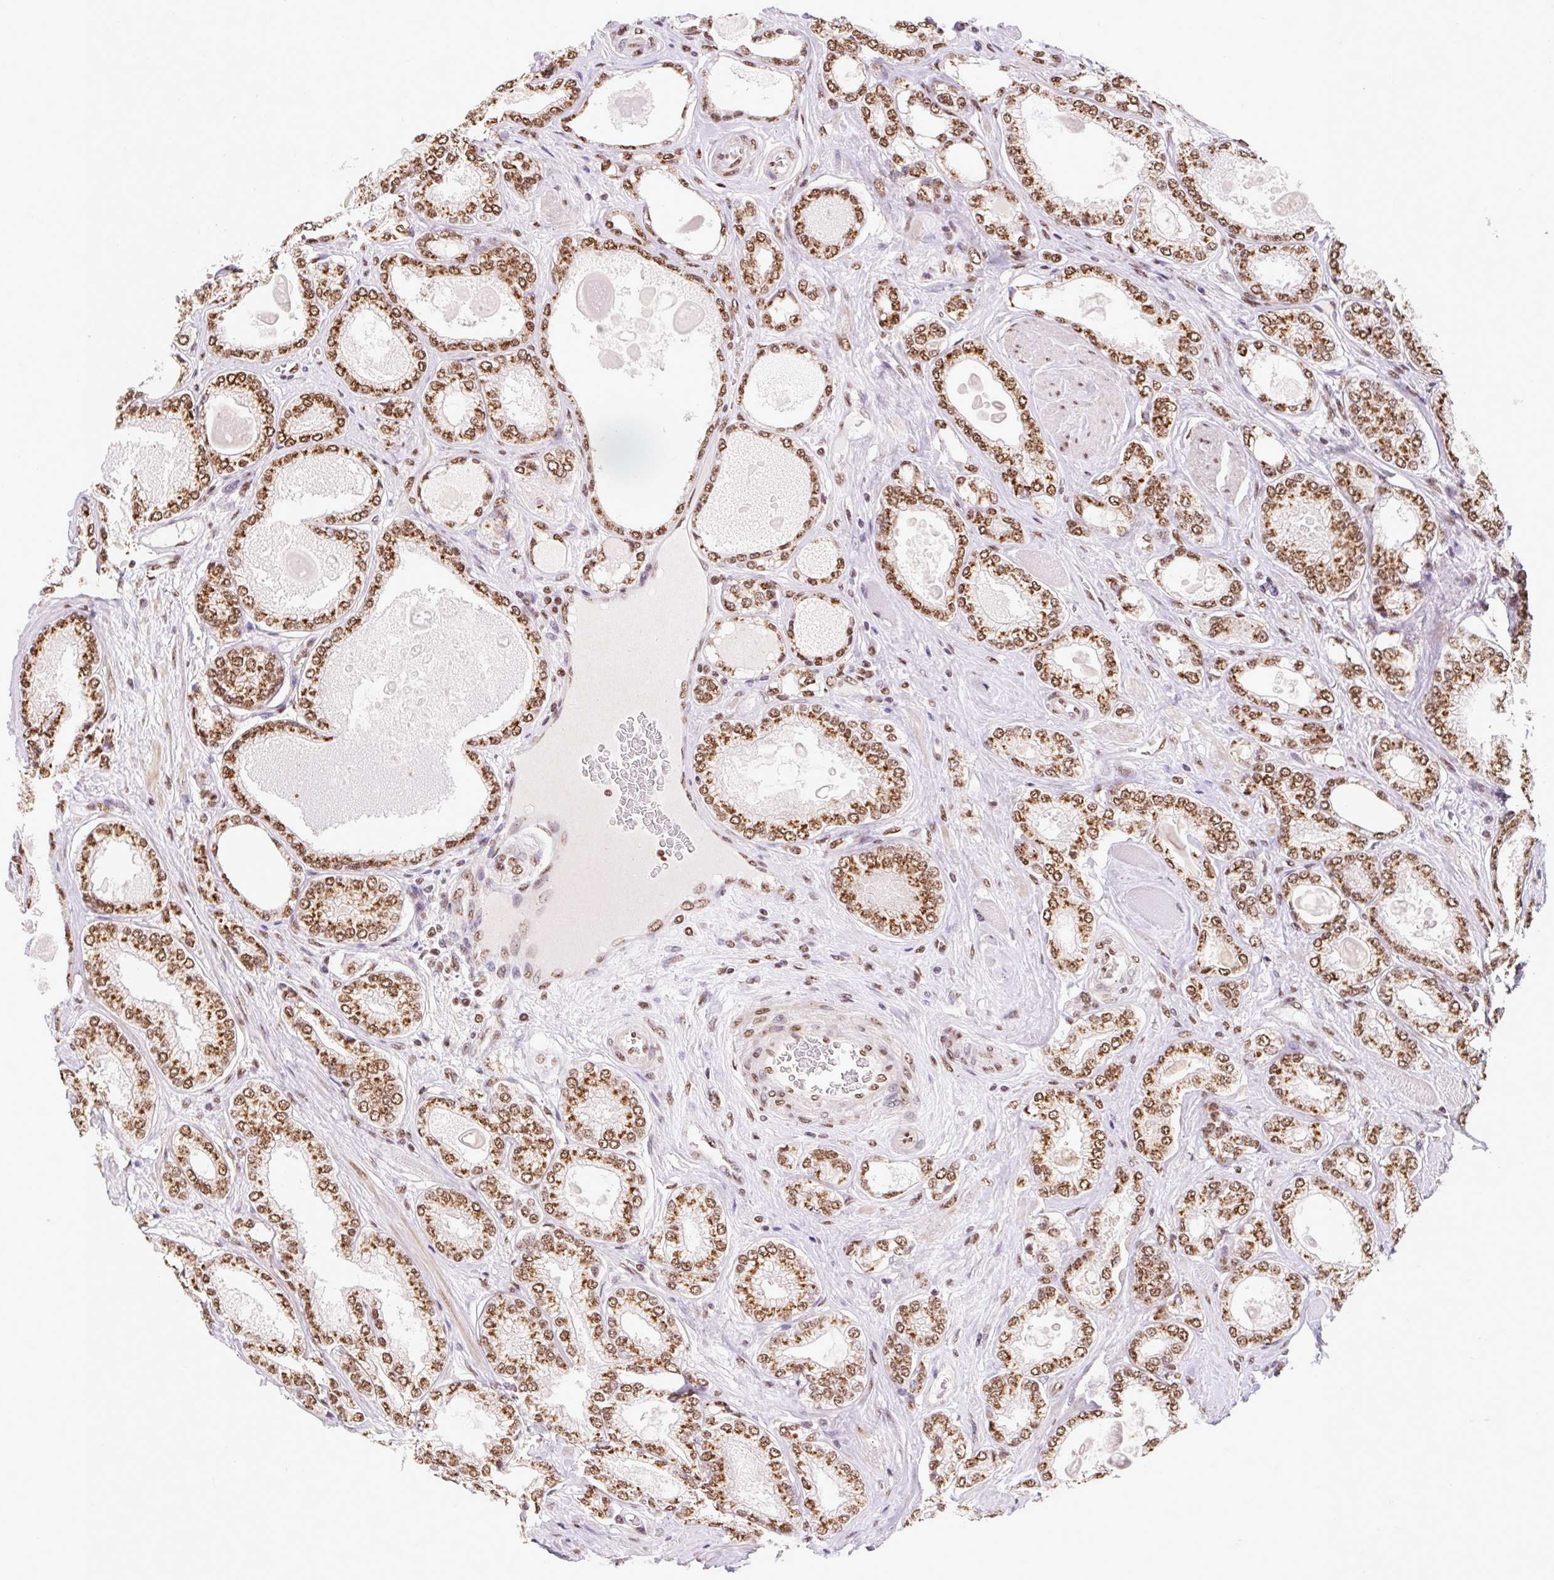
{"staining": {"intensity": "moderate", "quantity": ">75%", "location": "nuclear"}, "tissue": "prostate cancer", "cell_type": "Tumor cells", "image_type": "cancer", "snomed": [{"axis": "morphology", "description": "Adenocarcinoma, High grade"}, {"axis": "topography", "description": "Prostate"}], "caption": "Prostate cancer (high-grade adenocarcinoma) tissue shows moderate nuclear staining in approximately >75% of tumor cells, visualized by immunohistochemistry. (DAB (3,3'-diaminobenzidine) IHC, brown staining for protein, blue staining for nuclei).", "gene": "BICRA", "patient": {"sex": "male", "age": 68}}